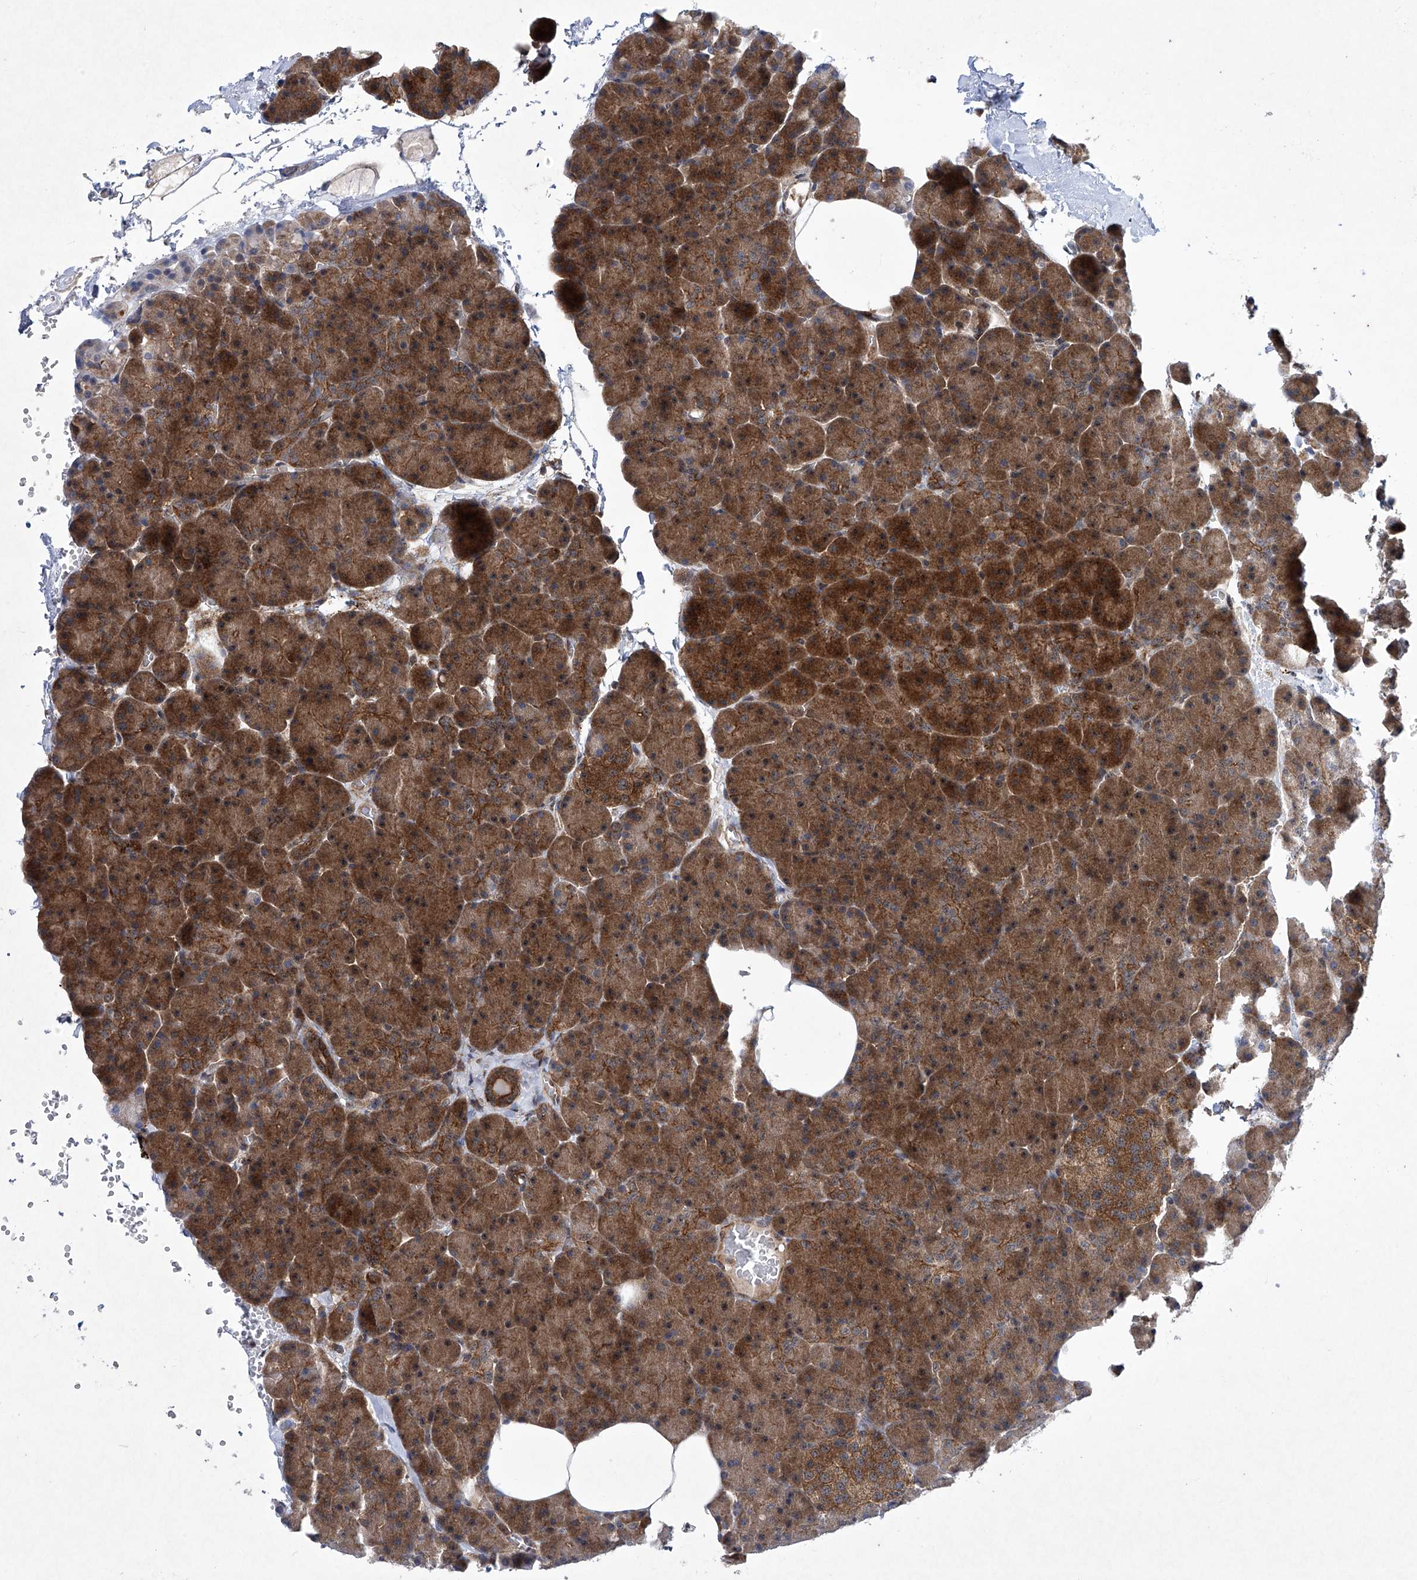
{"staining": {"intensity": "strong", "quantity": ">75%", "location": "cytoplasmic/membranous"}, "tissue": "pancreas", "cell_type": "Exocrine glandular cells", "image_type": "normal", "snomed": [{"axis": "morphology", "description": "Normal tissue, NOS"}, {"axis": "morphology", "description": "Carcinoid, malignant, NOS"}, {"axis": "topography", "description": "Pancreas"}], "caption": "IHC of unremarkable pancreas displays high levels of strong cytoplasmic/membranous positivity in approximately >75% of exocrine glandular cells. The staining was performed using DAB, with brown indicating positive protein expression. Nuclei are stained blue with hematoxylin.", "gene": "CISH", "patient": {"sex": "female", "age": 35}}